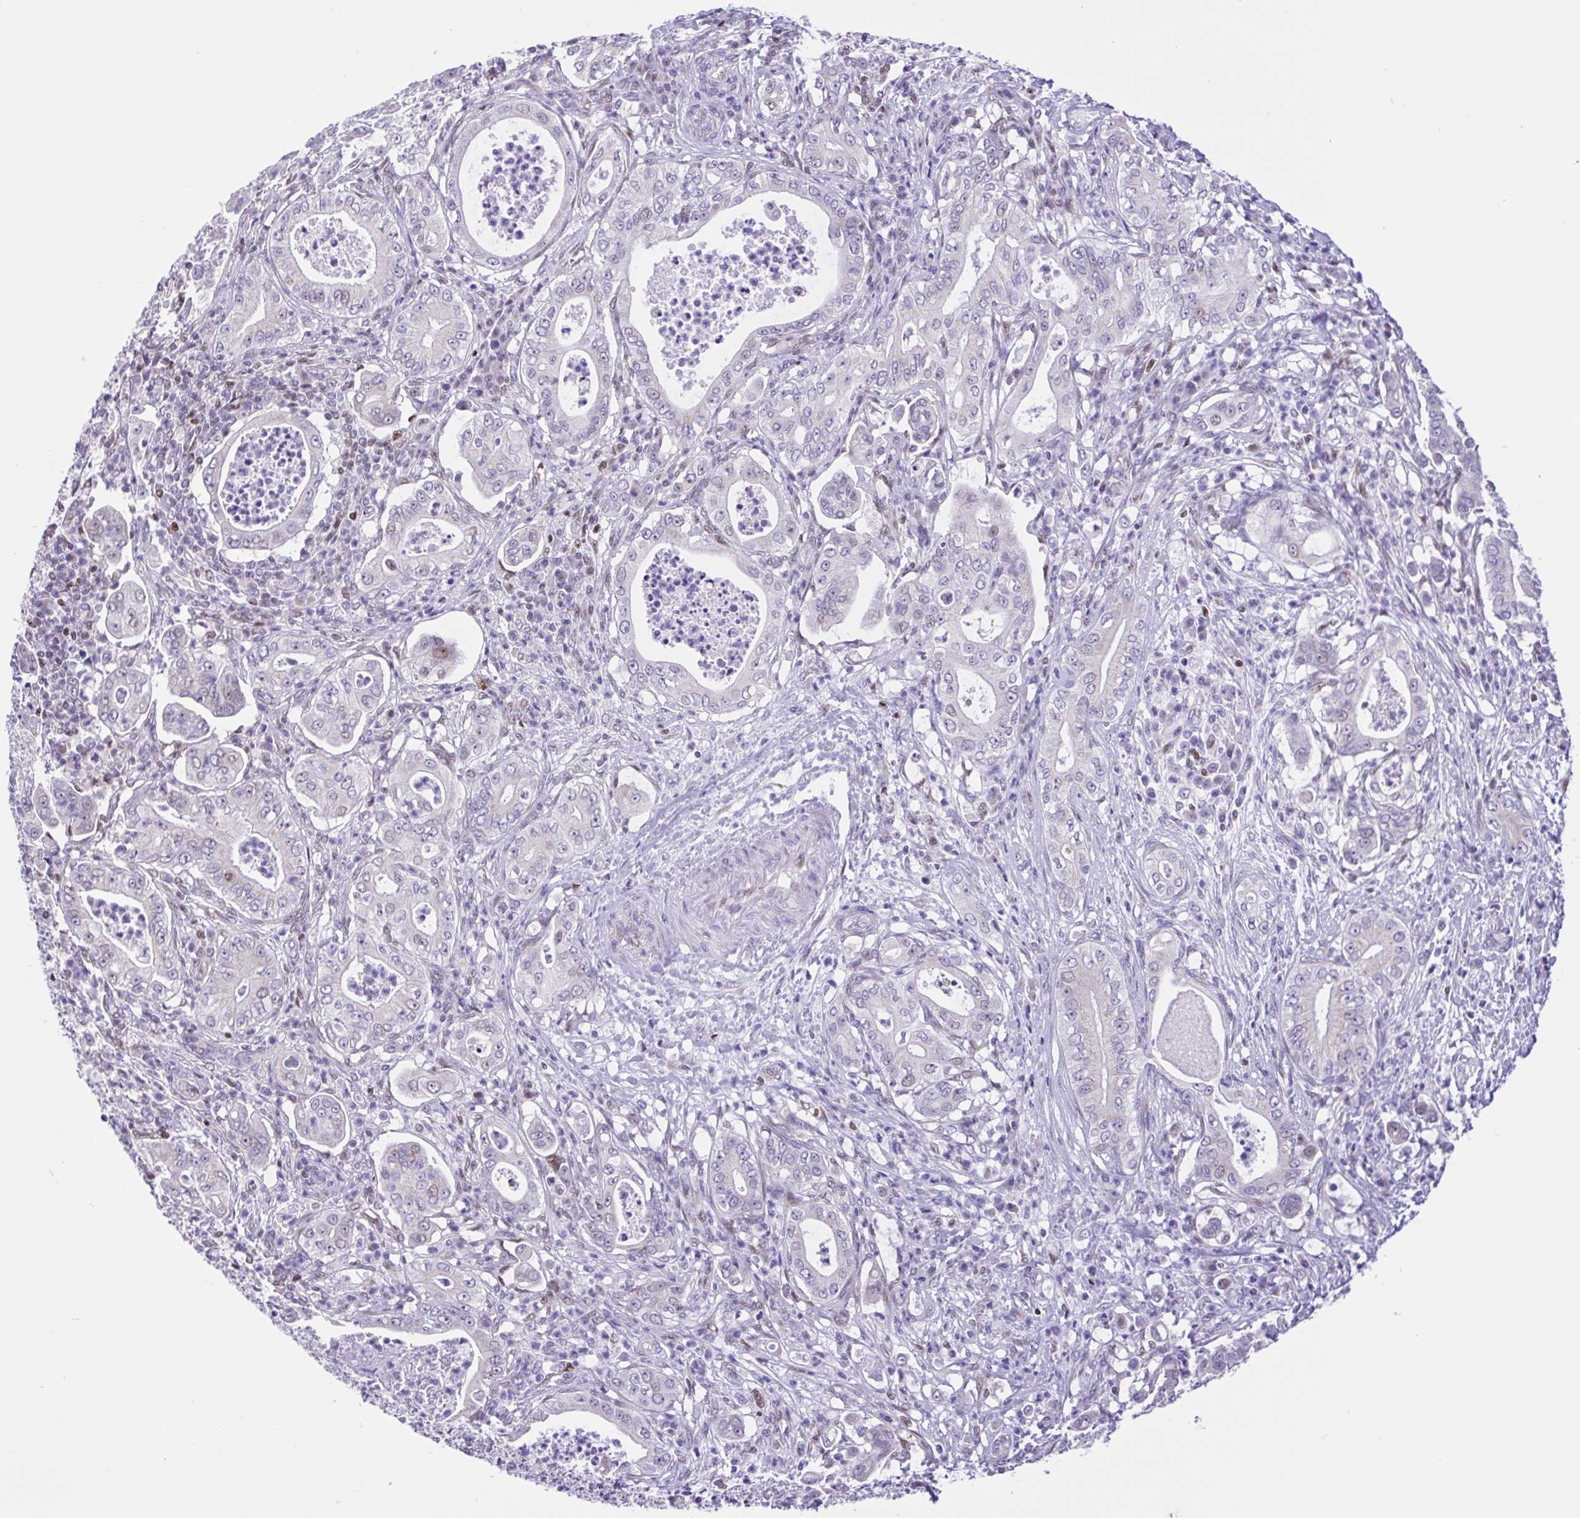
{"staining": {"intensity": "negative", "quantity": "none", "location": "none"}, "tissue": "pancreatic cancer", "cell_type": "Tumor cells", "image_type": "cancer", "snomed": [{"axis": "morphology", "description": "Adenocarcinoma, NOS"}, {"axis": "topography", "description": "Pancreas"}], "caption": "Photomicrograph shows no significant protein positivity in tumor cells of adenocarcinoma (pancreatic). (DAB IHC with hematoxylin counter stain).", "gene": "TGM3", "patient": {"sex": "male", "age": 71}}